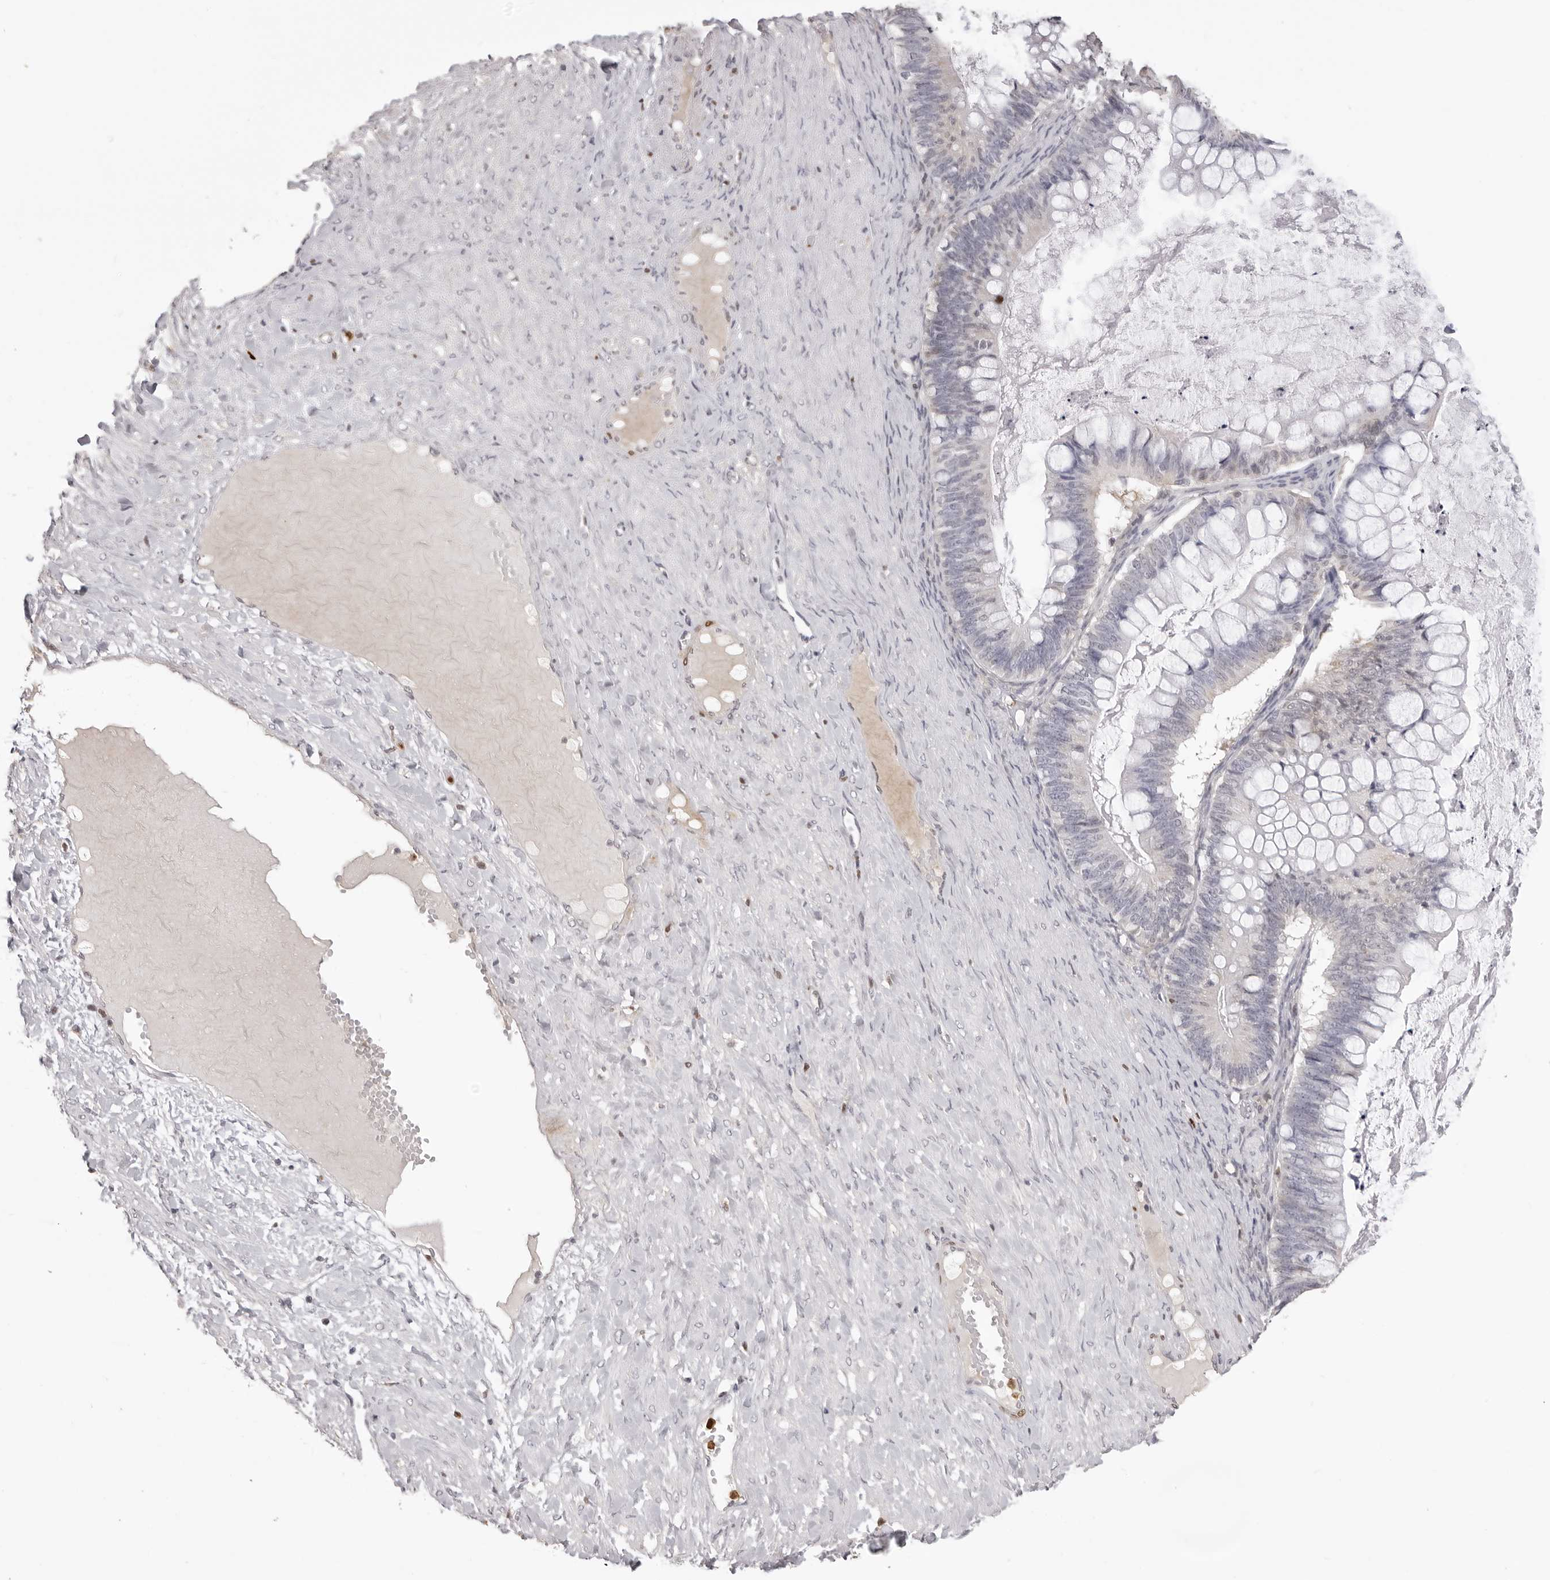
{"staining": {"intensity": "negative", "quantity": "none", "location": "none"}, "tissue": "ovarian cancer", "cell_type": "Tumor cells", "image_type": "cancer", "snomed": [{"axis": "morphology", "description": "Cystadenocarcinoma, mucinous, NOS"}, {"axis": "topography", "description": "Ovary"}], "caption": "This is an immunohistochemistry (IHC) photomicrograph of ovarian mucinous cystadenocarcinoma. There is no staining in tumor cells.", "gene": "IL31", "patient": {"sex": "female", "age": 61}}